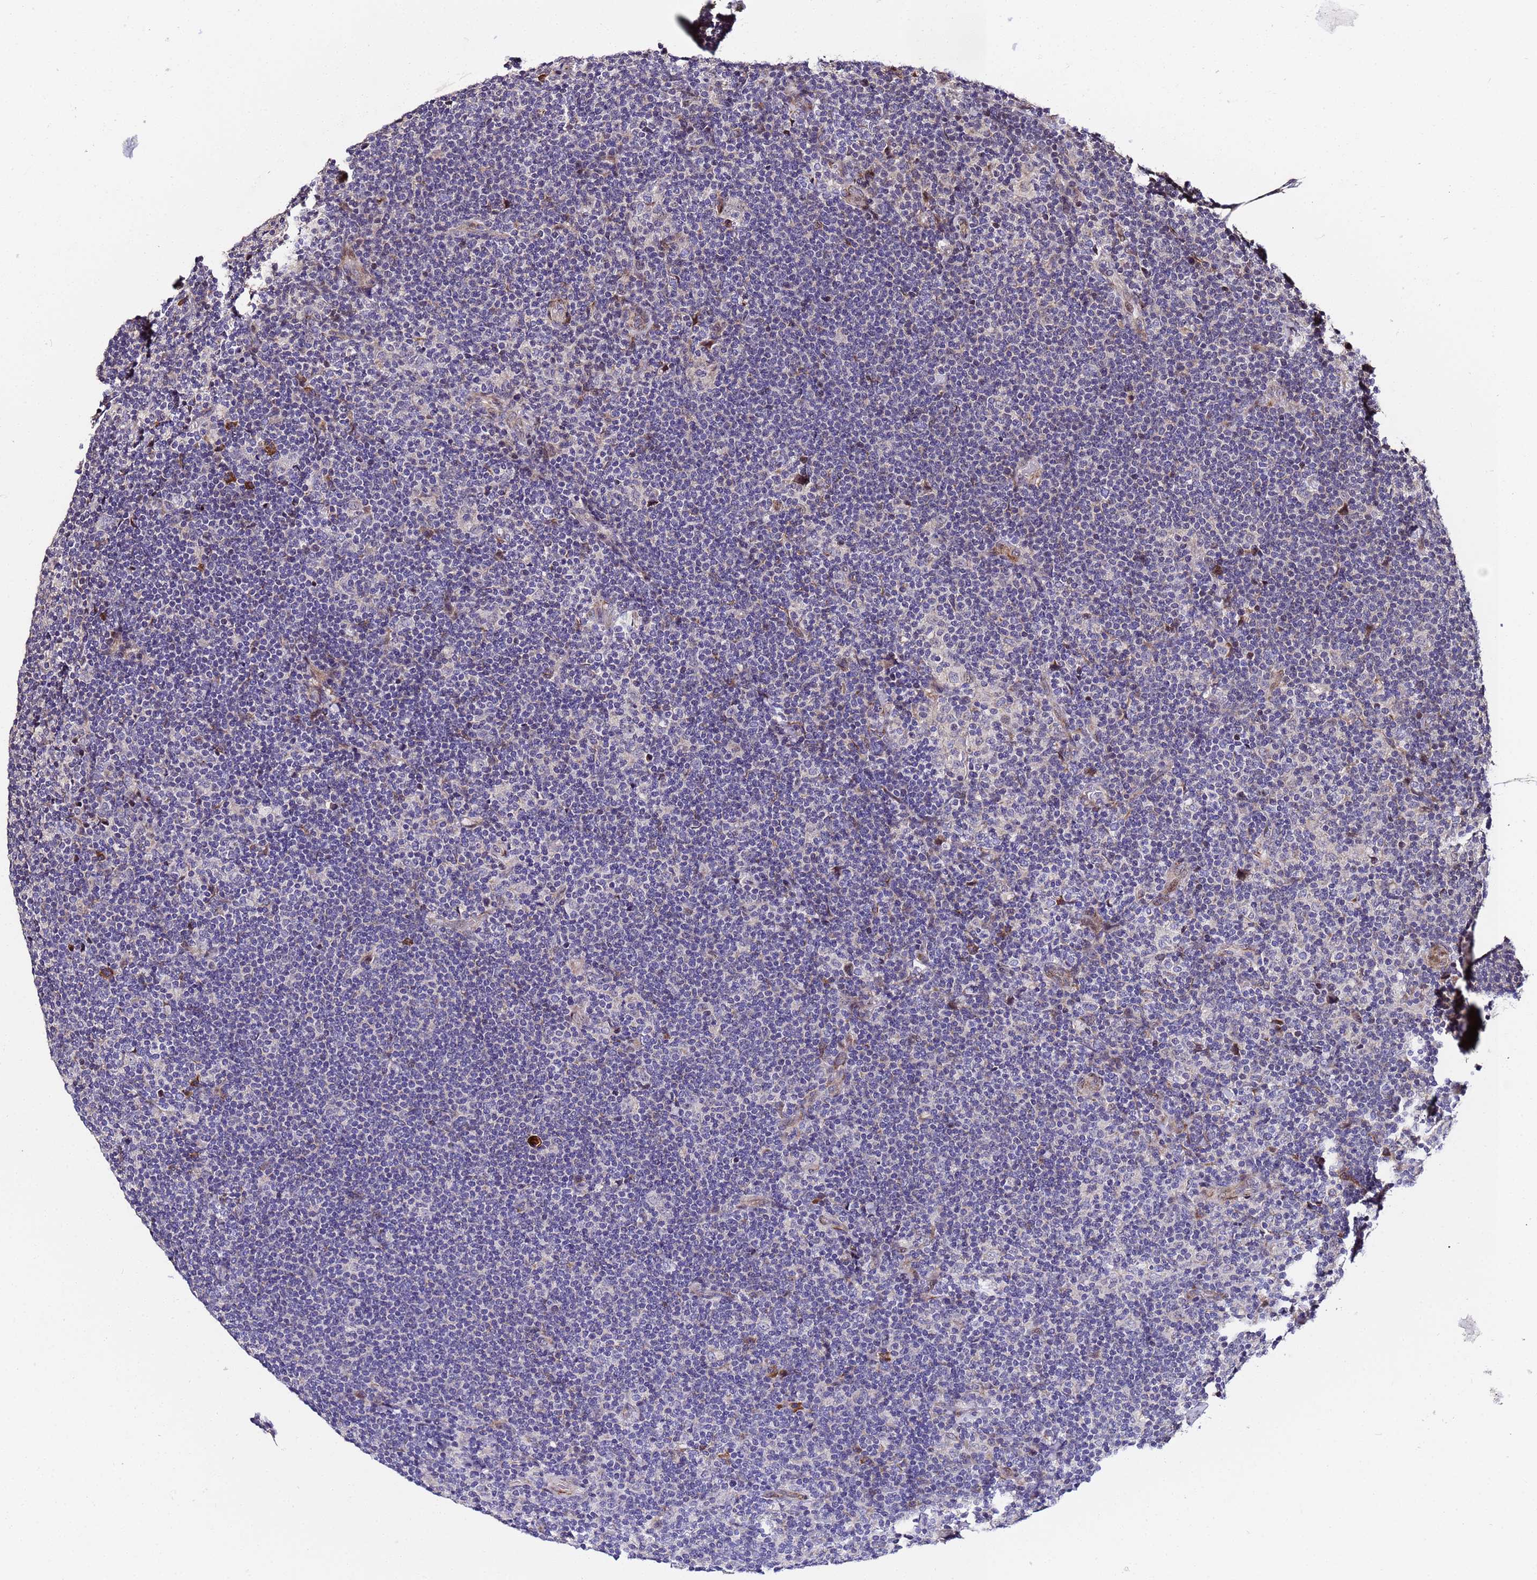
{"staining": {"intensity": "negative", "quantity": "none", "location": "none"}, "tissue": "lymphoma", "cell_type": "Tumor cells", "image_type": "cancer", "snomed": [{"axis": "morphology", "description": "Hodgkin's disease, NOS"}, {"axis": "topography", "description": "Lymph node"}], "caption": "This is a histopathology image of IHC staining of lymphoma, which shows no staining in tumor cells. (IHC, brightfield microscopy, high magnification).", "gene": "WNK4", "patient": {"sex": "female", "age": 57}}